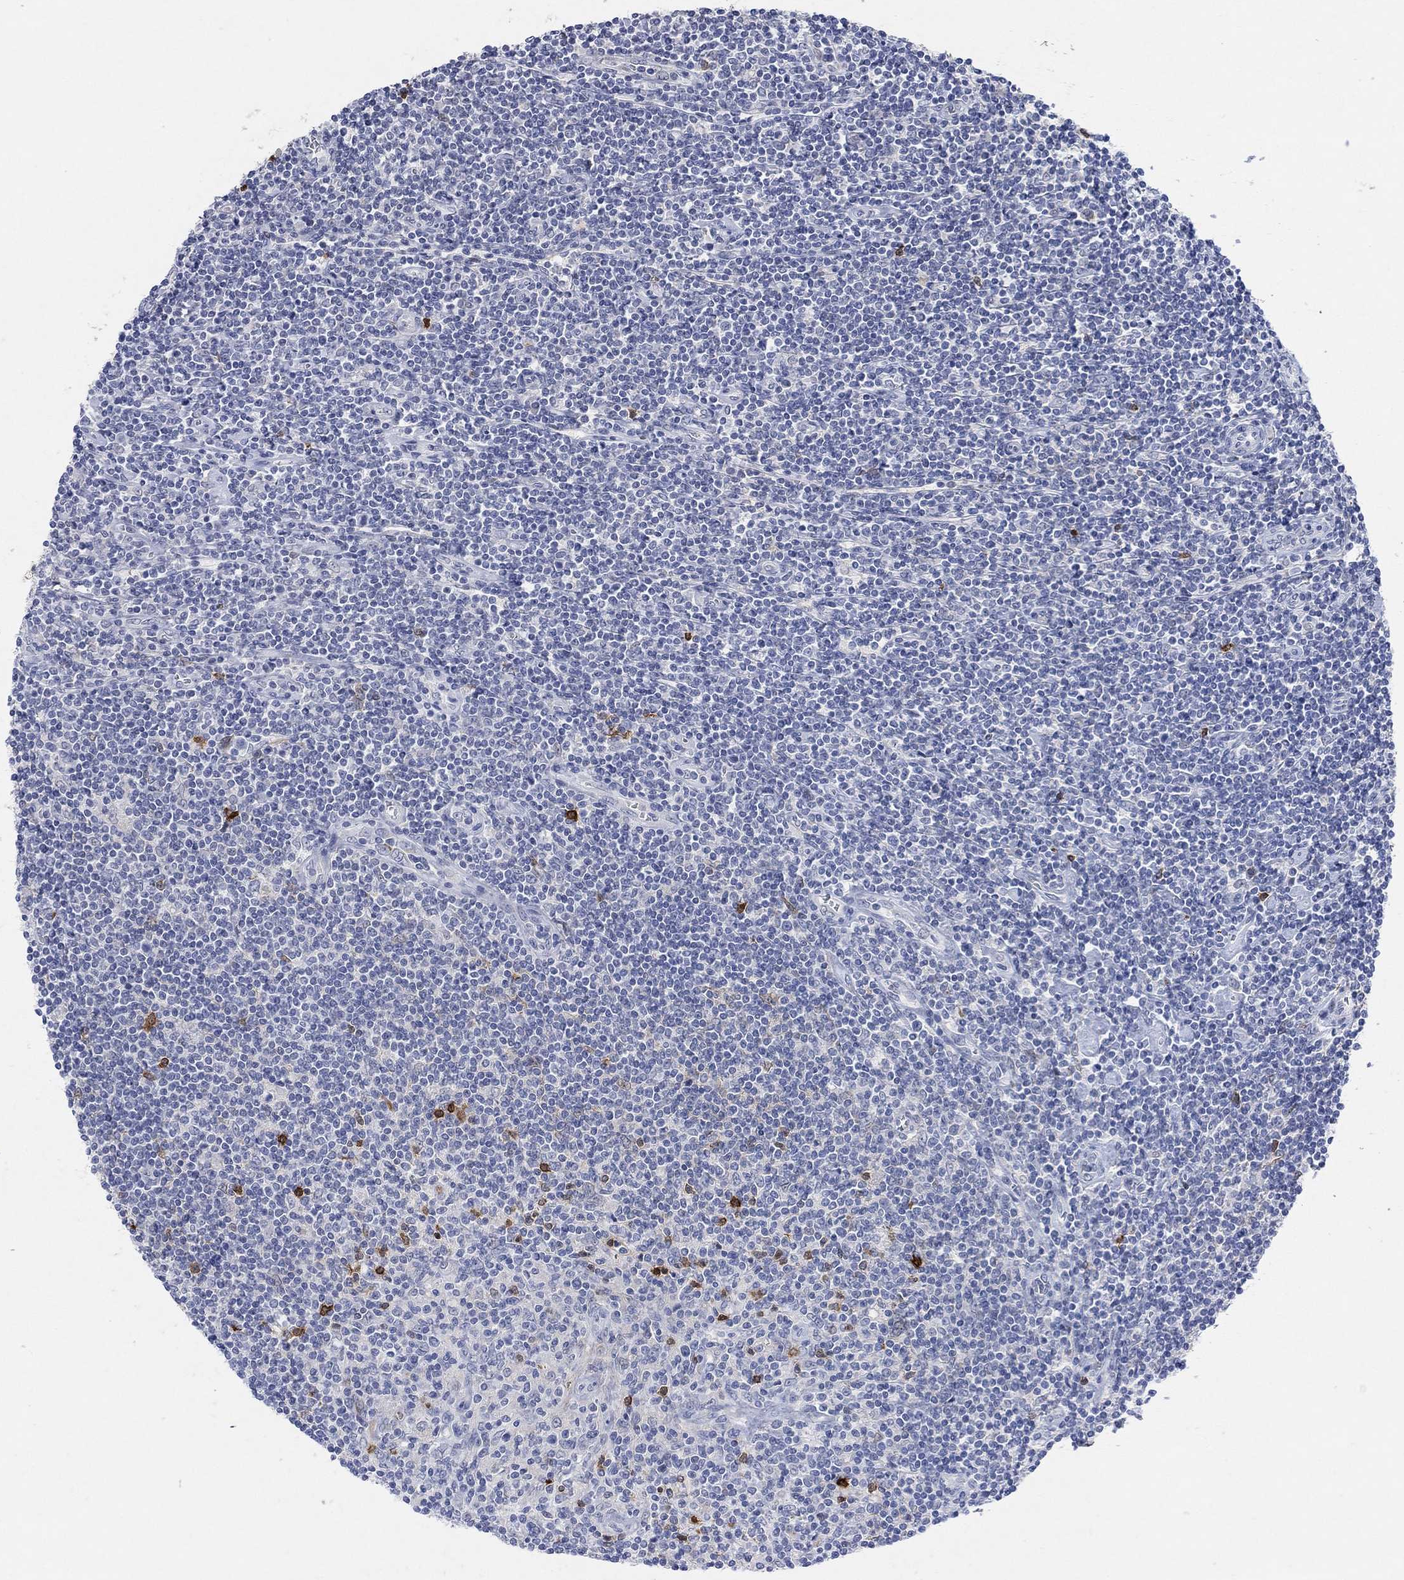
{"staining": {"intensity": "negative", "quantity": "none", "location": "none"}, "tissue": "lymphoma", "cell_type": "Tumor cells", "image_type": "cancer", "snomed": [{"axis": "morphology", "description": "Hodgkin's disease, NOS"}, {"axis": "topography", "description": "Lymph node"}], "caption": "Hodgkin's disease stained for a protein using immunohistochemistry shows no expression tumor cells.", "gene": "VAT1L", "patient": {"sex": "male", "age": 40}}